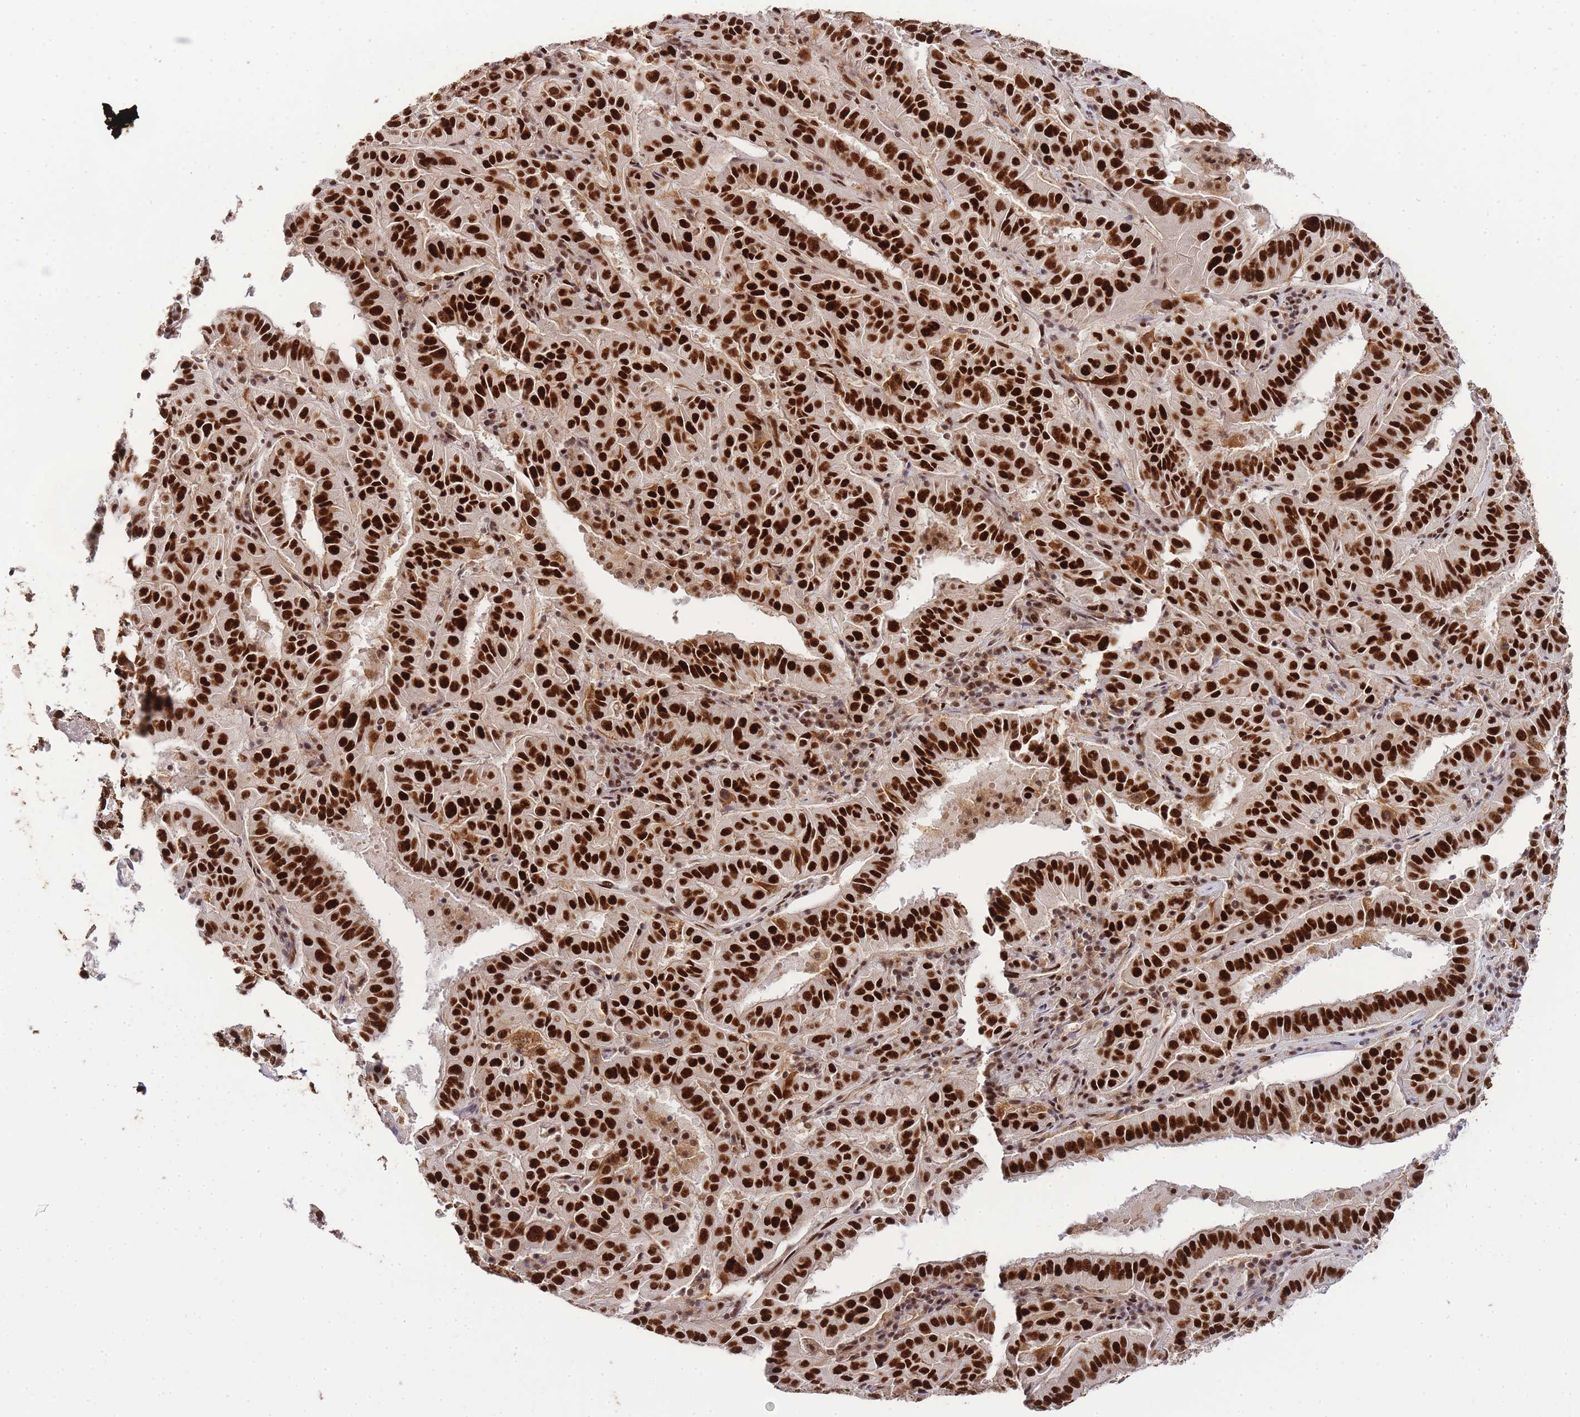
{"staining": {"intensity": "strong", "quantity": ">75%", "location": "nuclear"}, "tissue": "pancreatic cancer", "cell_type": "Tumor cells", "image_type": "cancer", "snomed": [{"axis": "morphology", "description": "Adenocarcinoma, NOS"}, {"axis": "topography", "description": "Pancreas"}], "caption": "High-magnification brightfield microscopy of pancreatic adenocarcinoma stained with DAB (brown) and counterstained with hematoxylin (blue). tumor cells exhibit strong nuclear positivity is seen in approximately>75% of cells.", "gene": "PRKDC", "patient": {"sex": "male", "age": 63}}